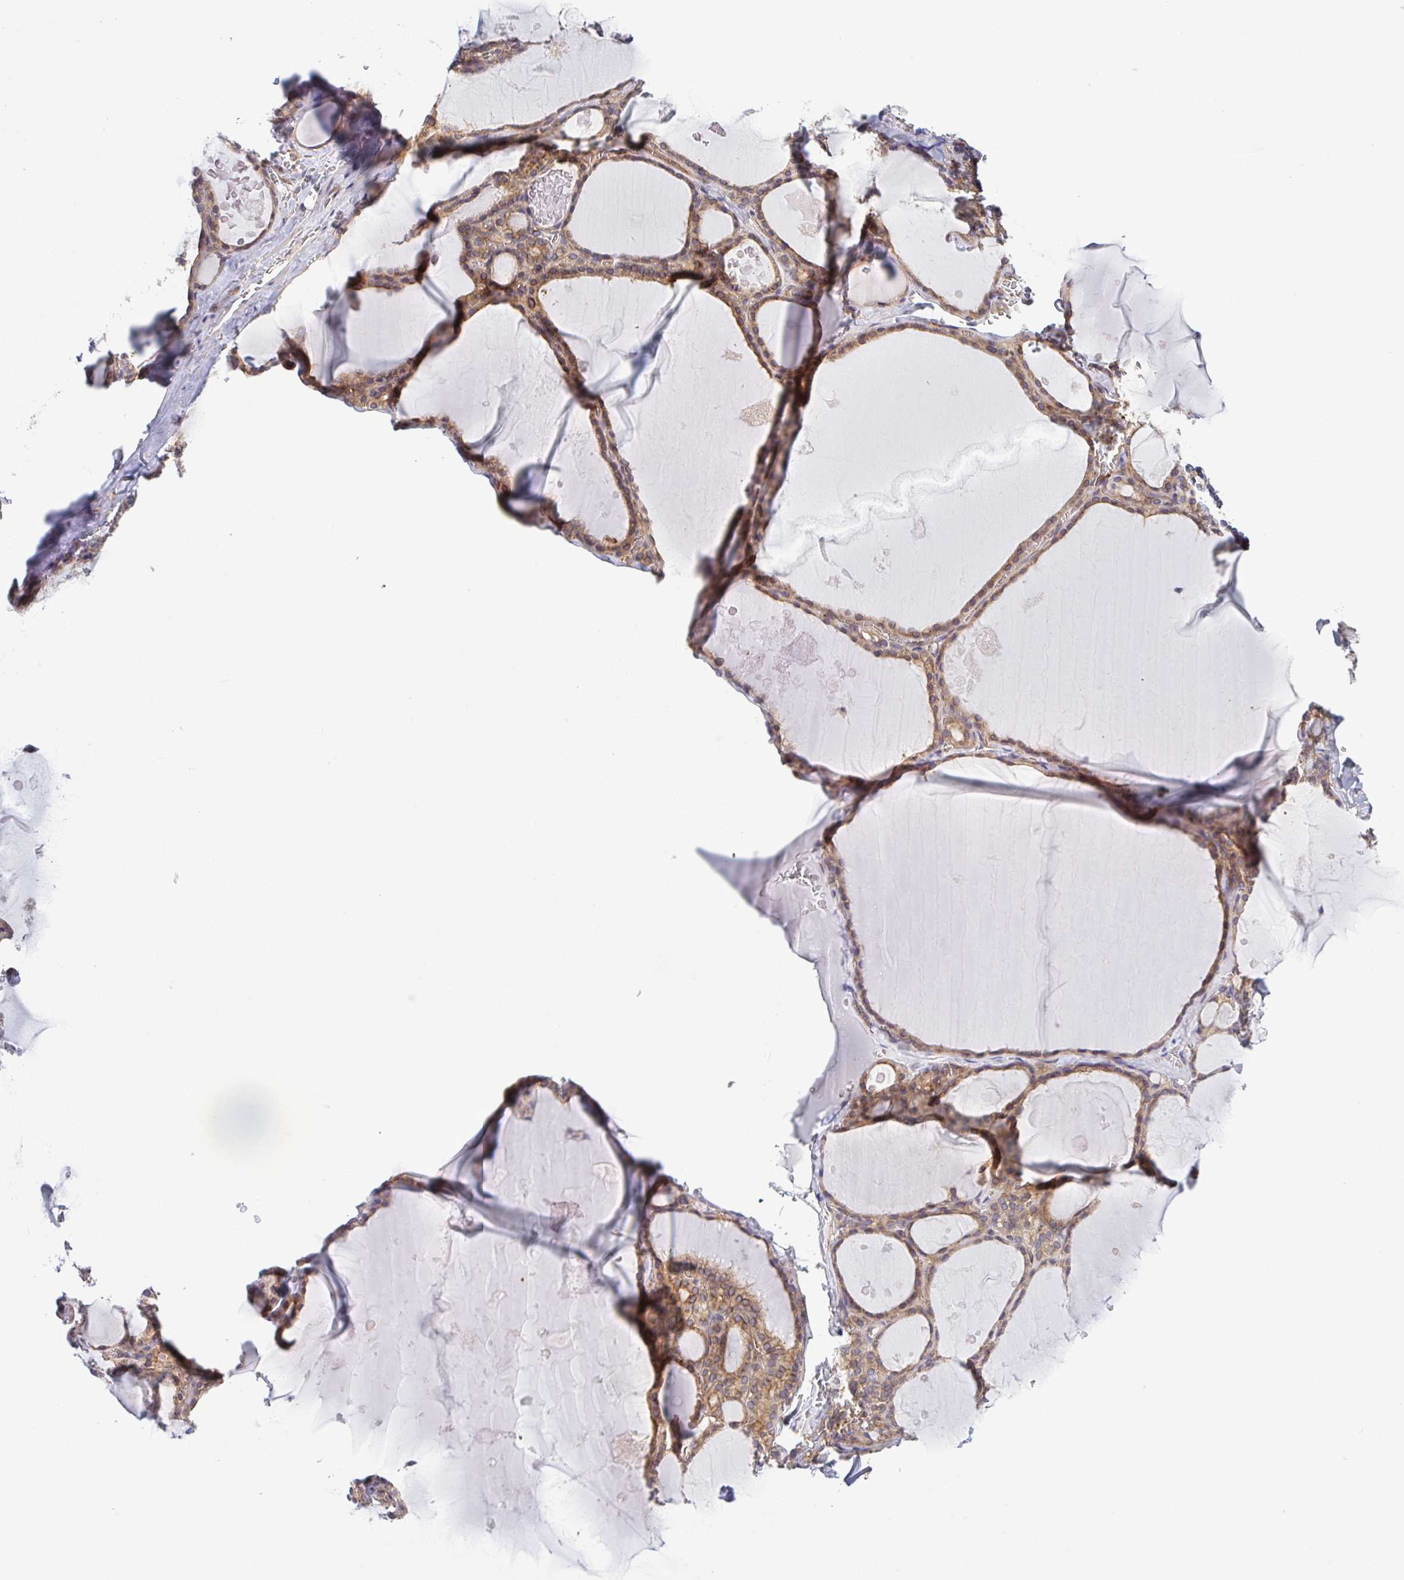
{"staining": {"intensity": "moderate", "quantity": ">75%", "location": "cytoplasmic/membranous"}, "tissue": "thyroid gland", "cell_type": "Glandular cells", "image_type": "normal", "snomed": [{"axis": "morphology", "description": "Normal tissue, NOS"}, {"axis": "topography", "description": "Thyroid gland"}], "caption": "Normal thyroid gland demonstrates moderate cytoplasmic/membranous staining in about >75% of glandular cells.", "gene": "KIF5B", "patient": {"sex": "male", "age": 56}}